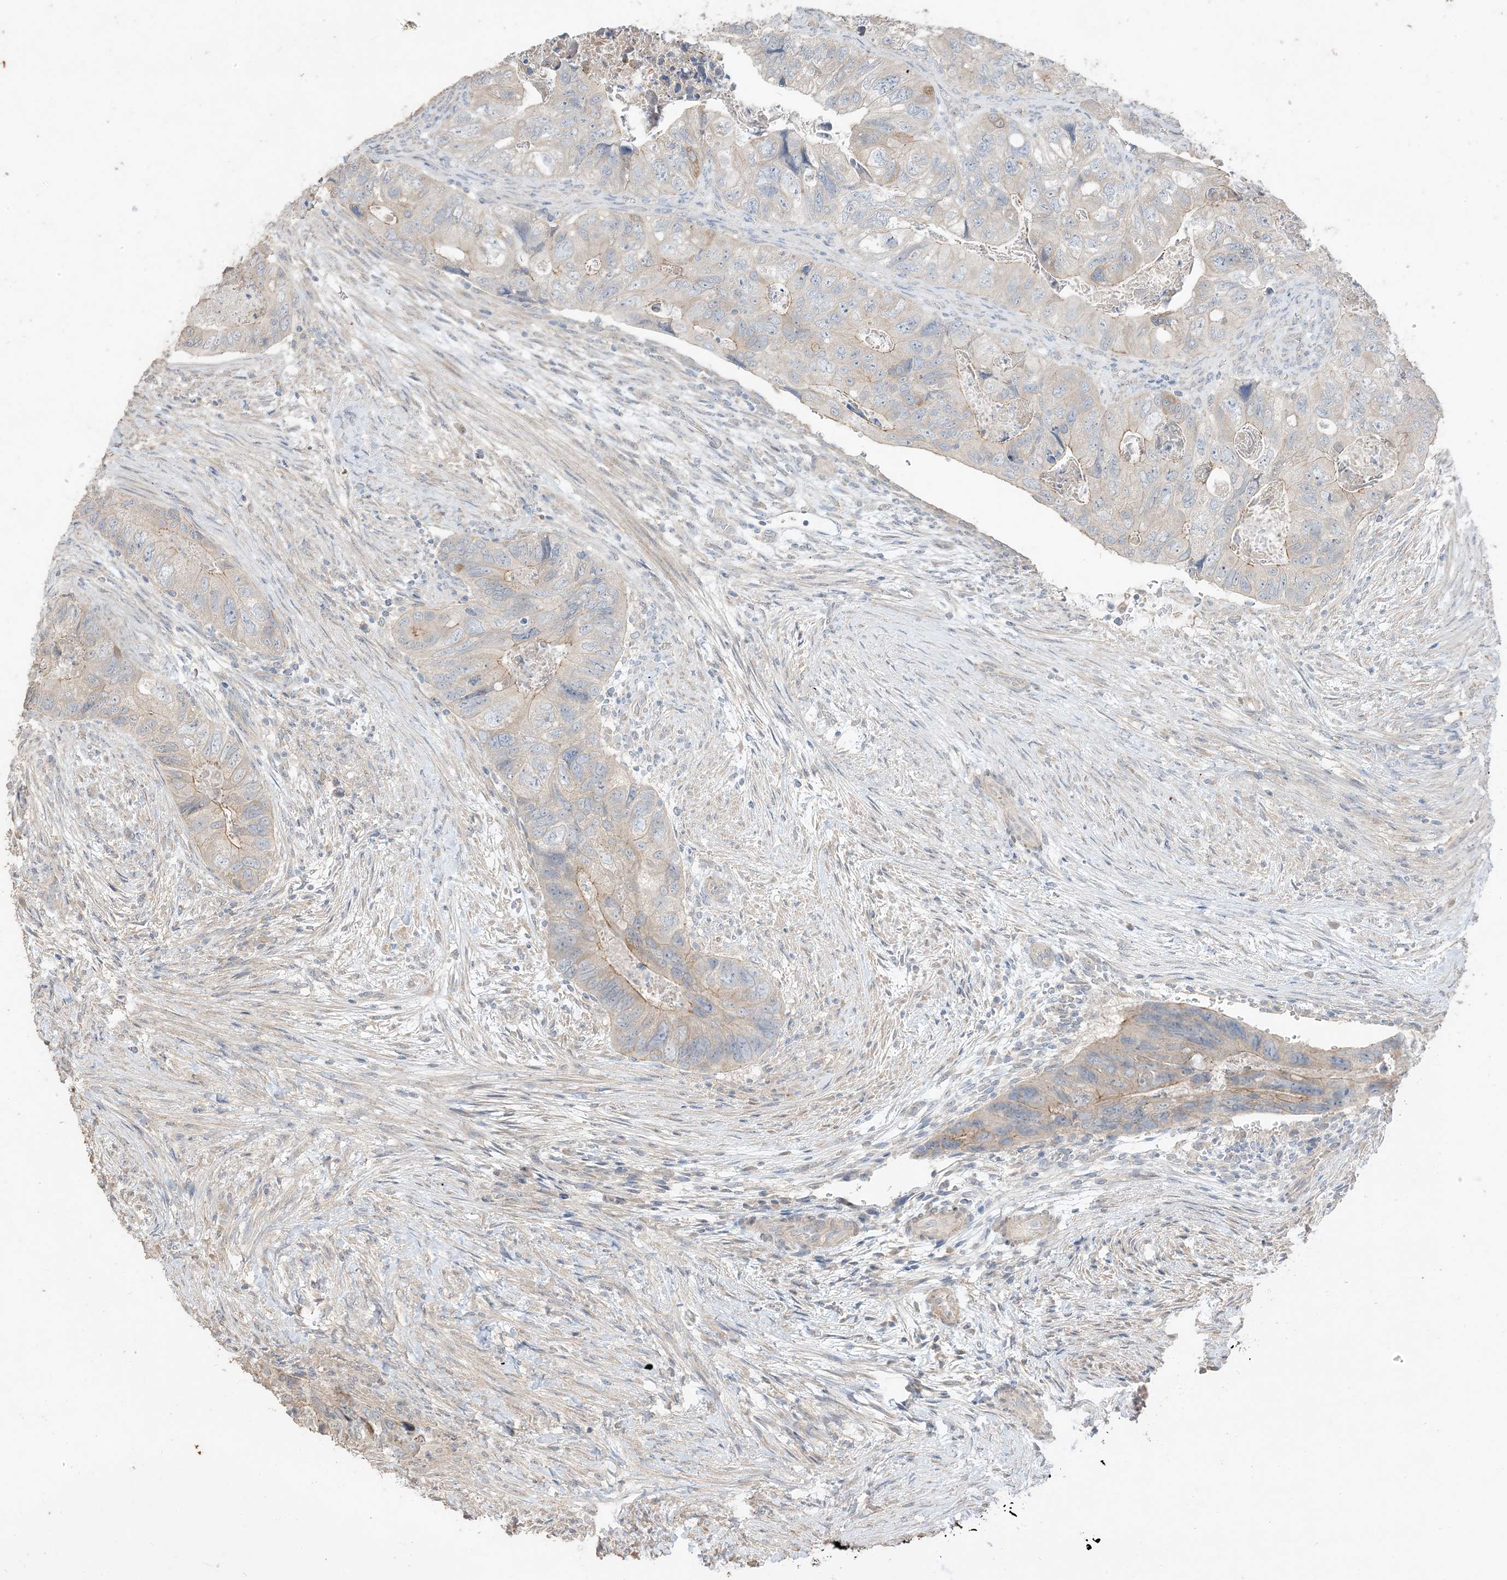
{"staining": {"intensity": "weak", "quantity": "<25%", "location": "cytoplasmic/membranous"}, "tissue": "colorectal cancer", "cell_type": "Tumor cells", "image_type": "cancer", "snomed": [{"axis": "morphology", "description": "Adenocarcinoma, NOS"}, {"axis": "topography", "description": "Rectum"}], "caption": "Immunohistochemistry (IHC) of human adenocarcinoma (colorectal) reveals no positivity in tumor cells. (DAB (3,3'-diaminobenzidine) immunohistochemistry (IHC), high magnification).", "gene": "RNF175", "patient": {"sex": "male", "age": 63}}